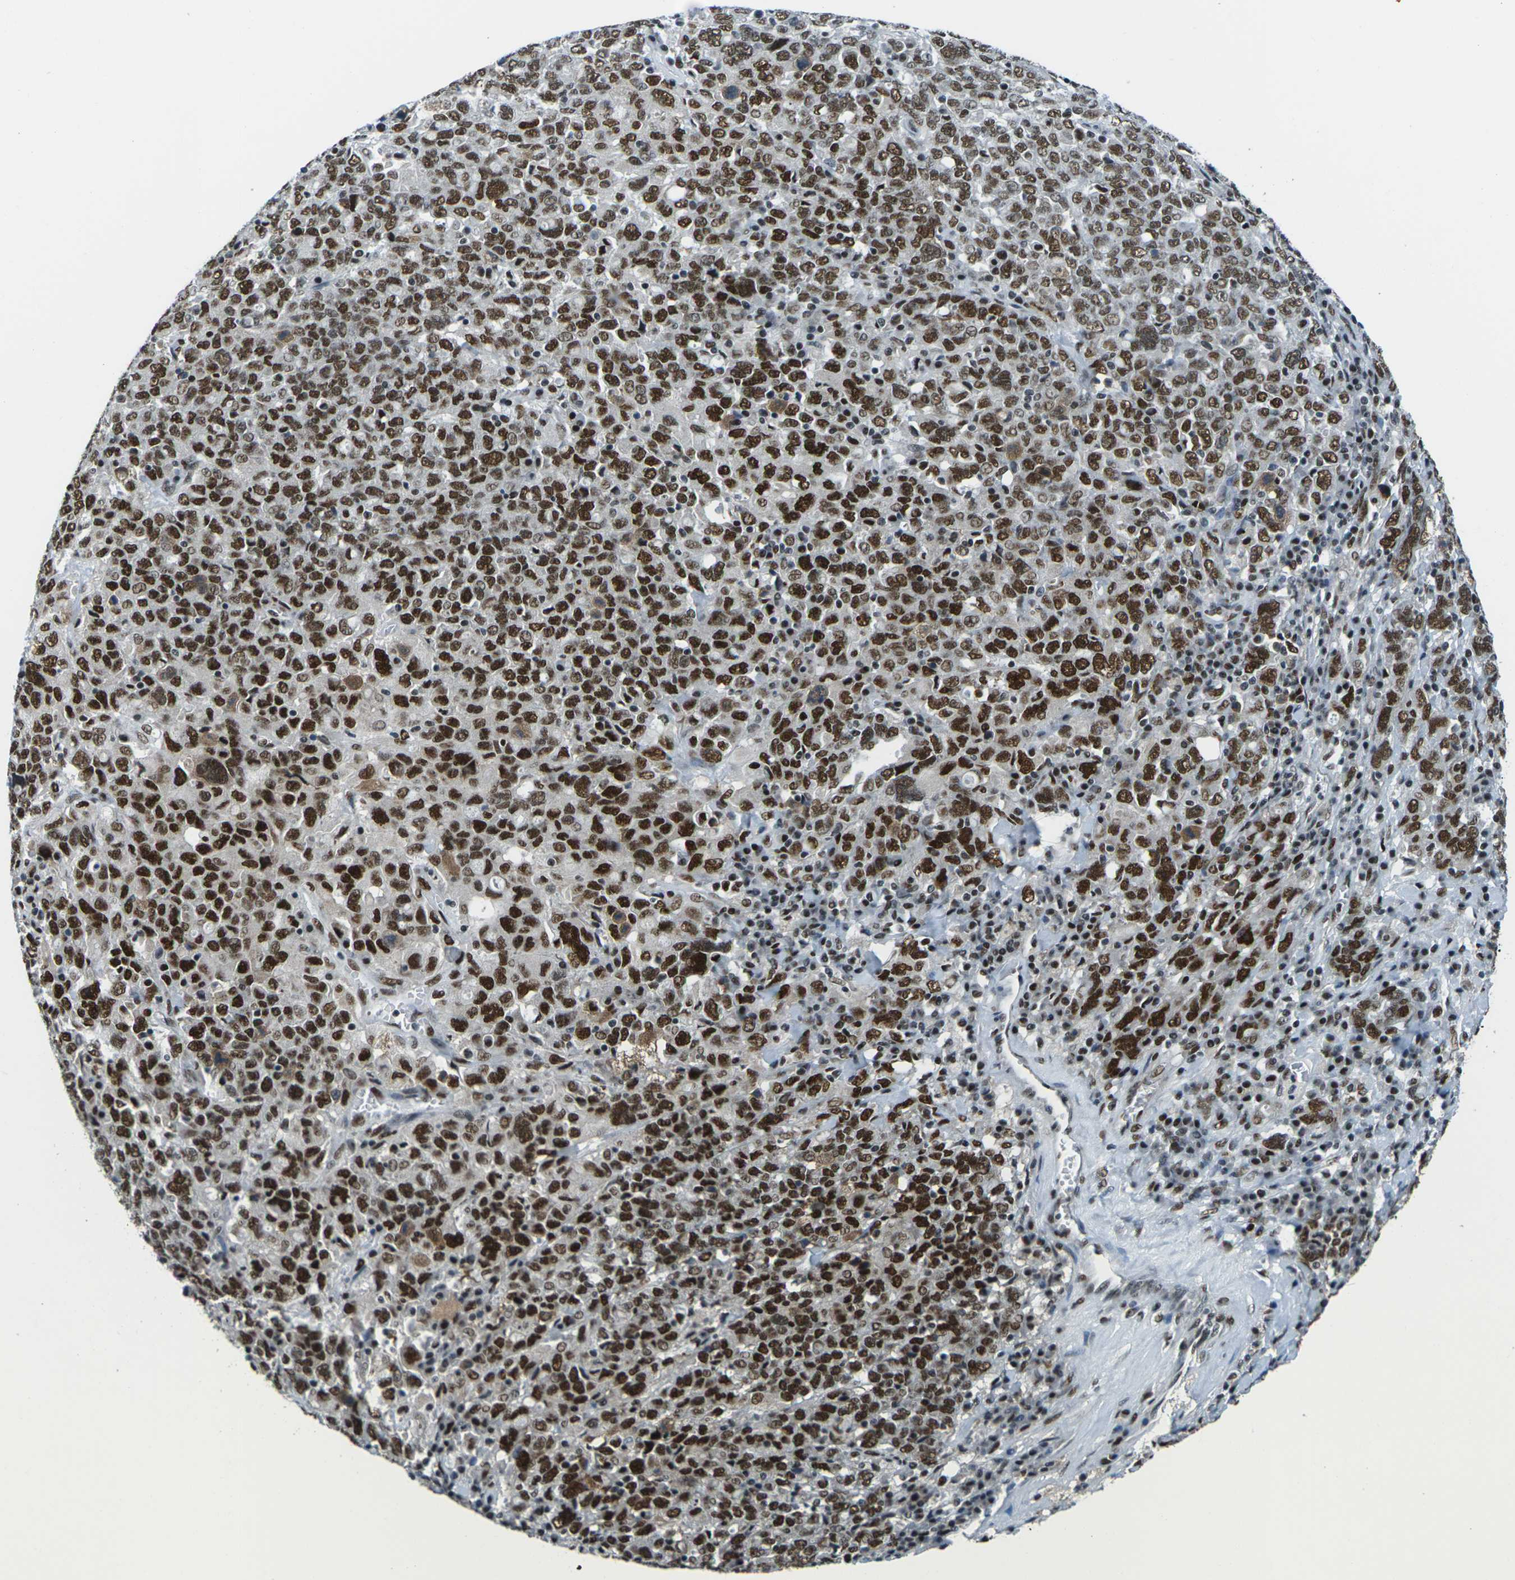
{"staining": {"intensity": "strong", "quantity": ">75%", "location": "nuclear"}, "tissue": "ovarian cancer", "cell_type": "Tumor cells", "image_type": "cancer", "snomed": [{"axis": "morphology", "description": "Carcinoma, endometroid"}, {"axis": "topography", "description": "Ovary"}], "caption": "Protein expression analysis of human ovarian cancer reveals strong nuclear expression in approximately >75% of tumor cells. Nuclei are stained in blue.", "gene": "PSME3", "patient": {"sex": "female", "age": 62}}